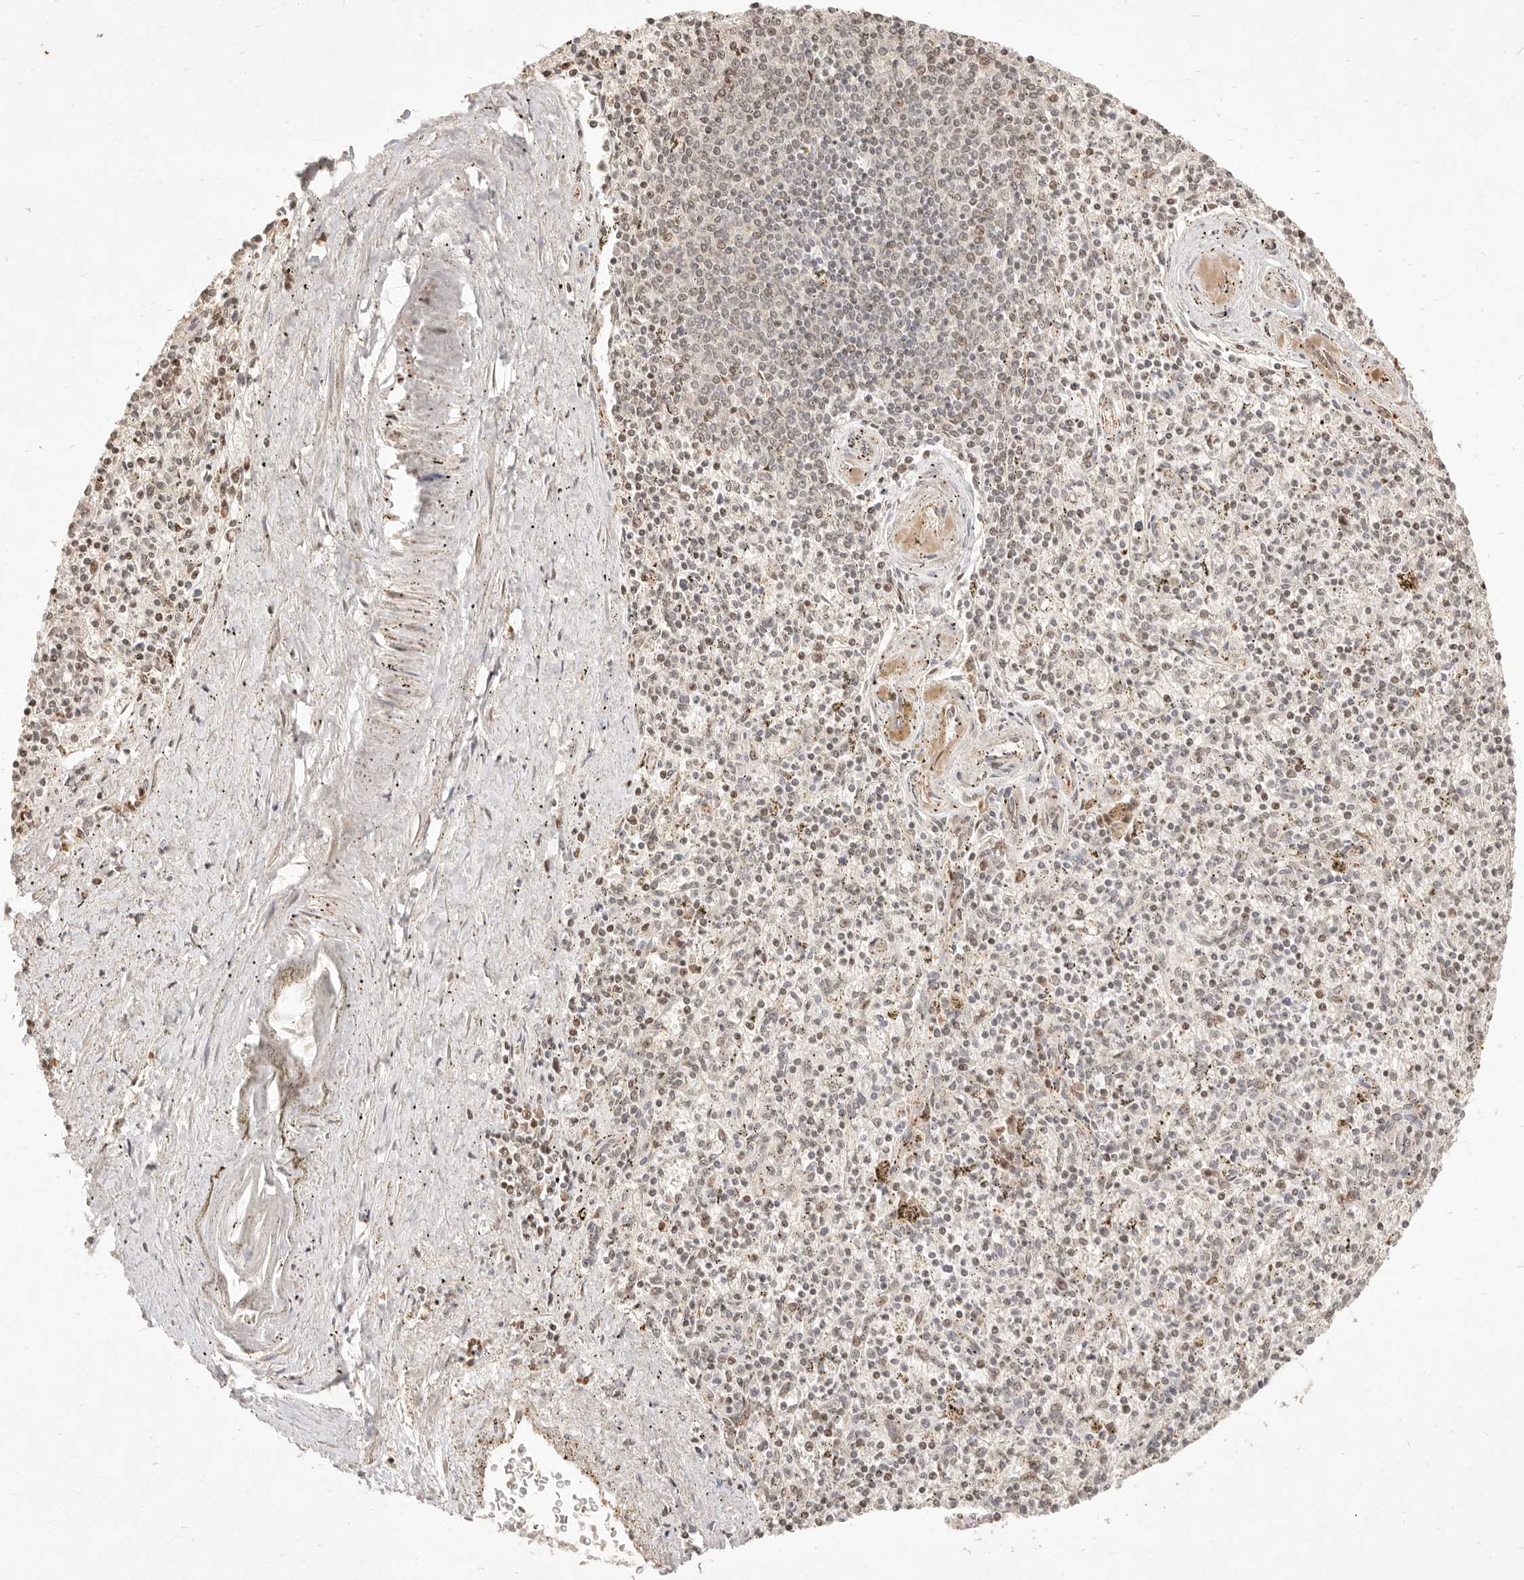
{"staining": {"intensity": "weak", "quantity": "25%-75%", "location": "nuclear"}, "tissue": "spleen", "cell_type": "Cells in red pulp", "image_type": "normal", "snomed": [{"axis": "morphology", "description": "Normal tissue, NOS"}, {"axis": "topography", "description": "Spleen"}], "caption": "Immunohistochemical staining of unremarkable human spleen exhibits 25%-75% levels of weak nuclear protein staining in approximately 25%-75% of cells in red pulp. (Brightfield microscopy of DAB IHC at high magnification).", "gene": "MEP1A", "patient": {"sex": "male", "age": 72}}